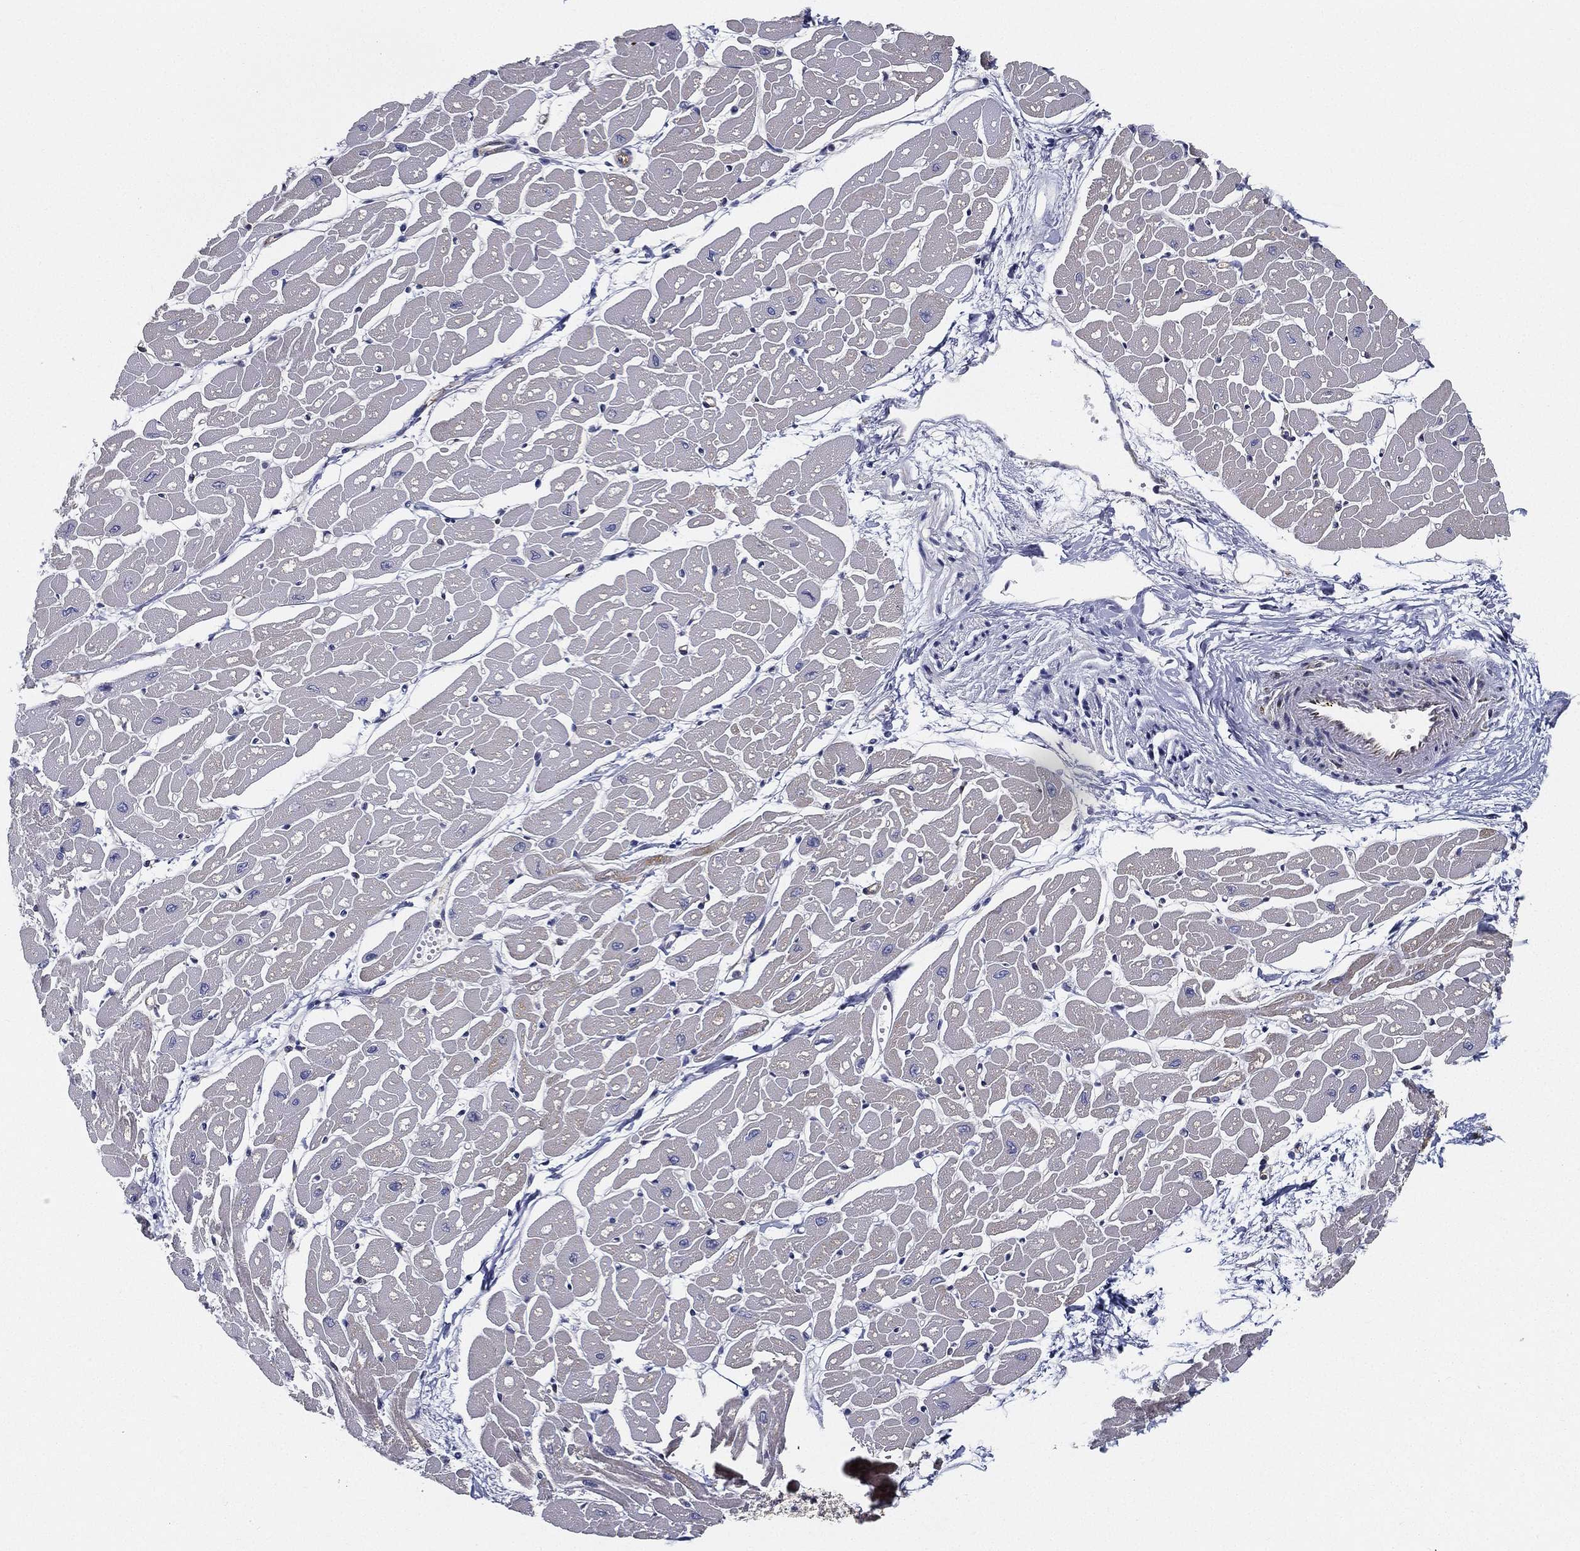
{"staining": {"intensity": "negative", "quantity": "none", "location": "none"}, "tissue": "heart muscle", "cell_type": "Cardiomyocytes", "image_type": "normal", "snomed": [{"axis": "morphology", "description": "Normal tissue, NOS"}, {"axis": "topography", "description": "Heart"}], "caption": "High magnification brightfield microscopy of normal heart muscle stained with DAB (brown) and counterstained with hematoxylin (blue): cardiomyocytes show no significant positivity. The staining is performed using DAB (3,3'-diaminobenzidine) brown chromogen with nuclei counter-stained in using hematoxylin.", "gene": "LRRC56", "patient": {"sex": "male", "age": 57}}